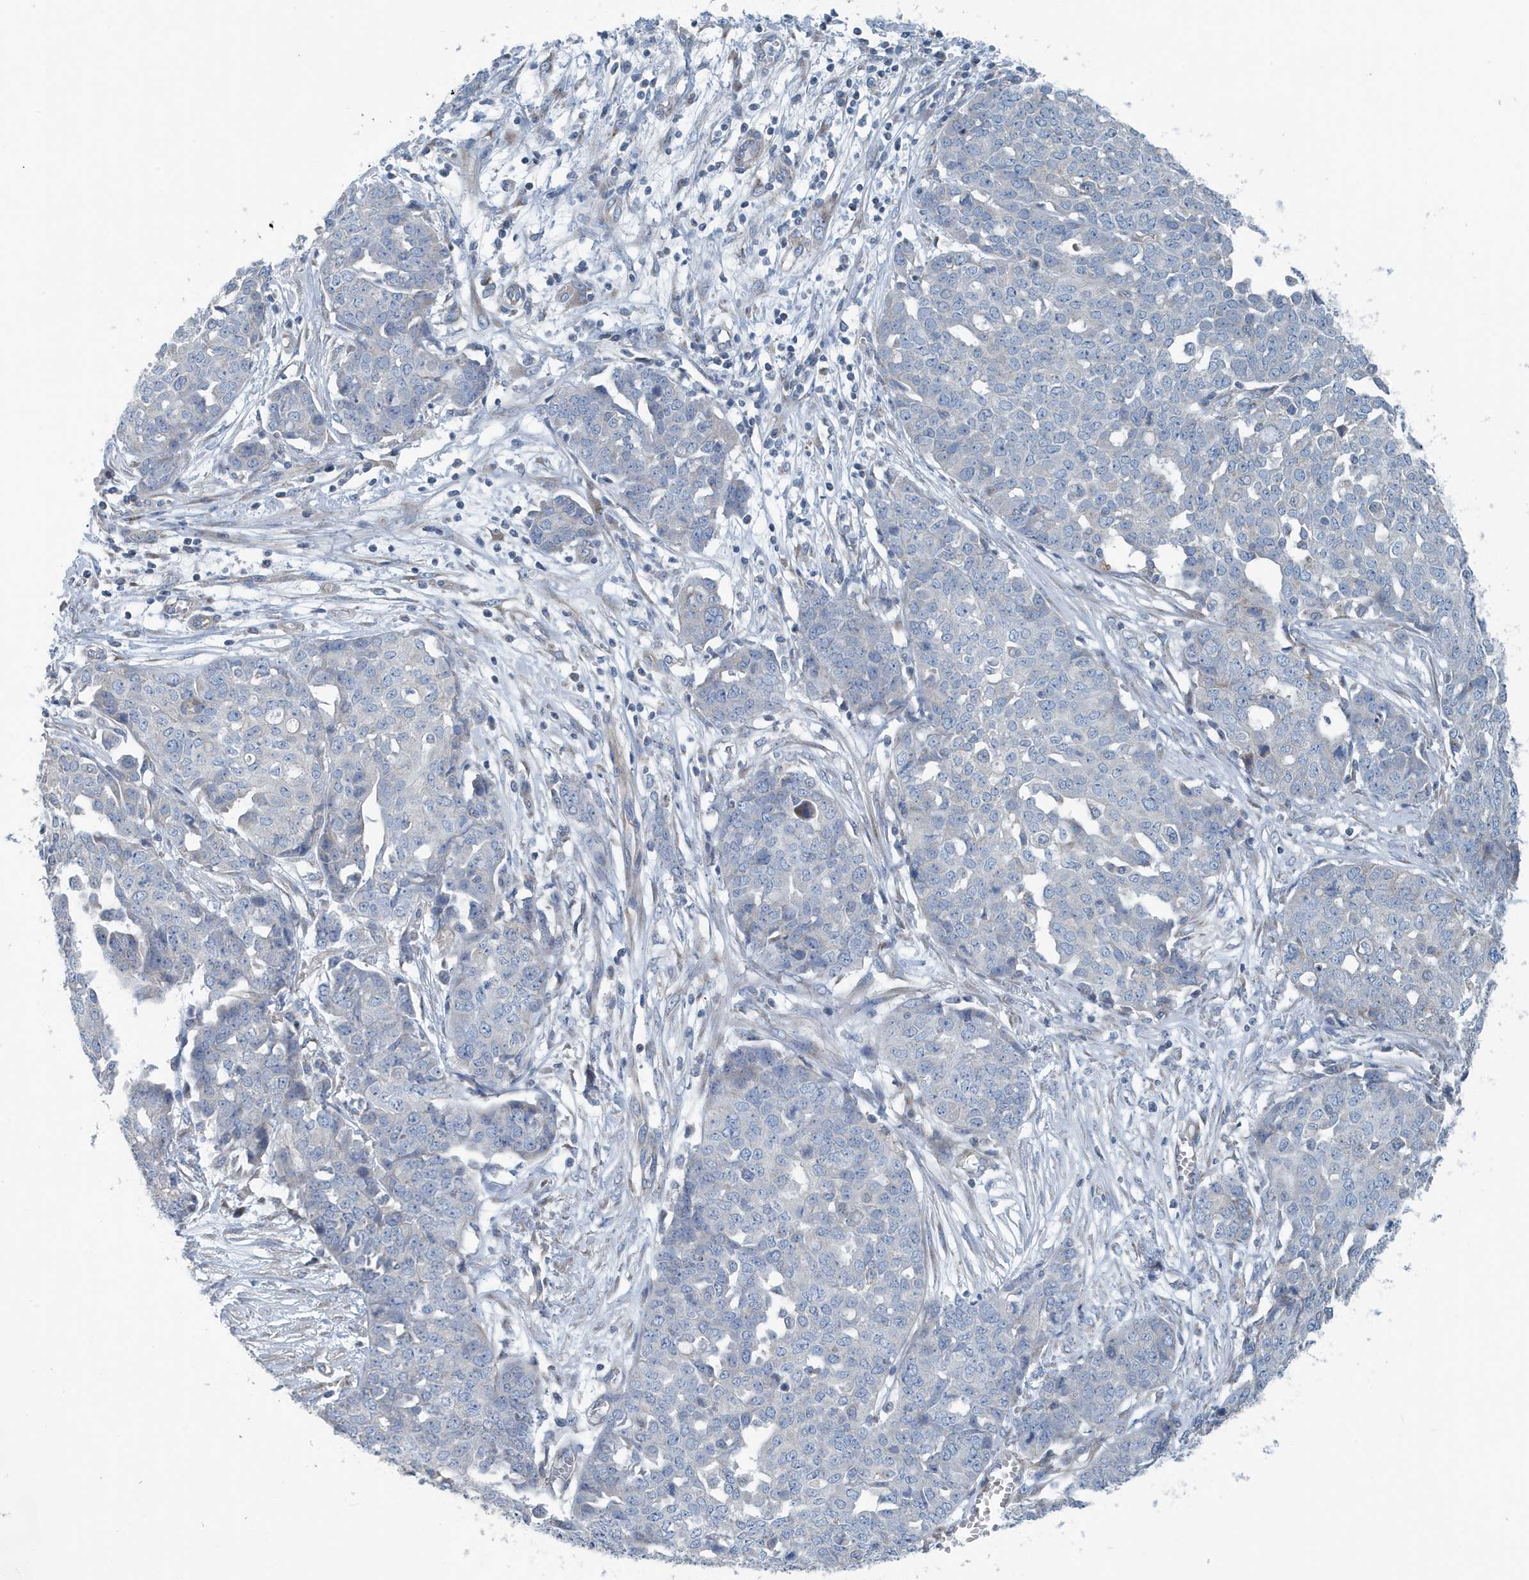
{"staining": {"intensity": "negative", "quantity": "none", "location": "none"}, "tissue": "ovarian cancer", "cell_type": "Tumor cells", "image_type": "cancer", "snomed": [{"axis": "morphology", "description": "Cystadenocarcinoma, serous, NOS"}, {"axis": "topography", "description": "Soft tissue"}, {"axis": "topography", "description": "Ovary"}], "caption": "This is a image of immunohistochemistry (IHC) staining of serous cystadenocarcinoma (ovarian), which shows no positivity in tumor cells.", "gene": "PPM1M", "patient": {"sex": "female", "age": 57}}